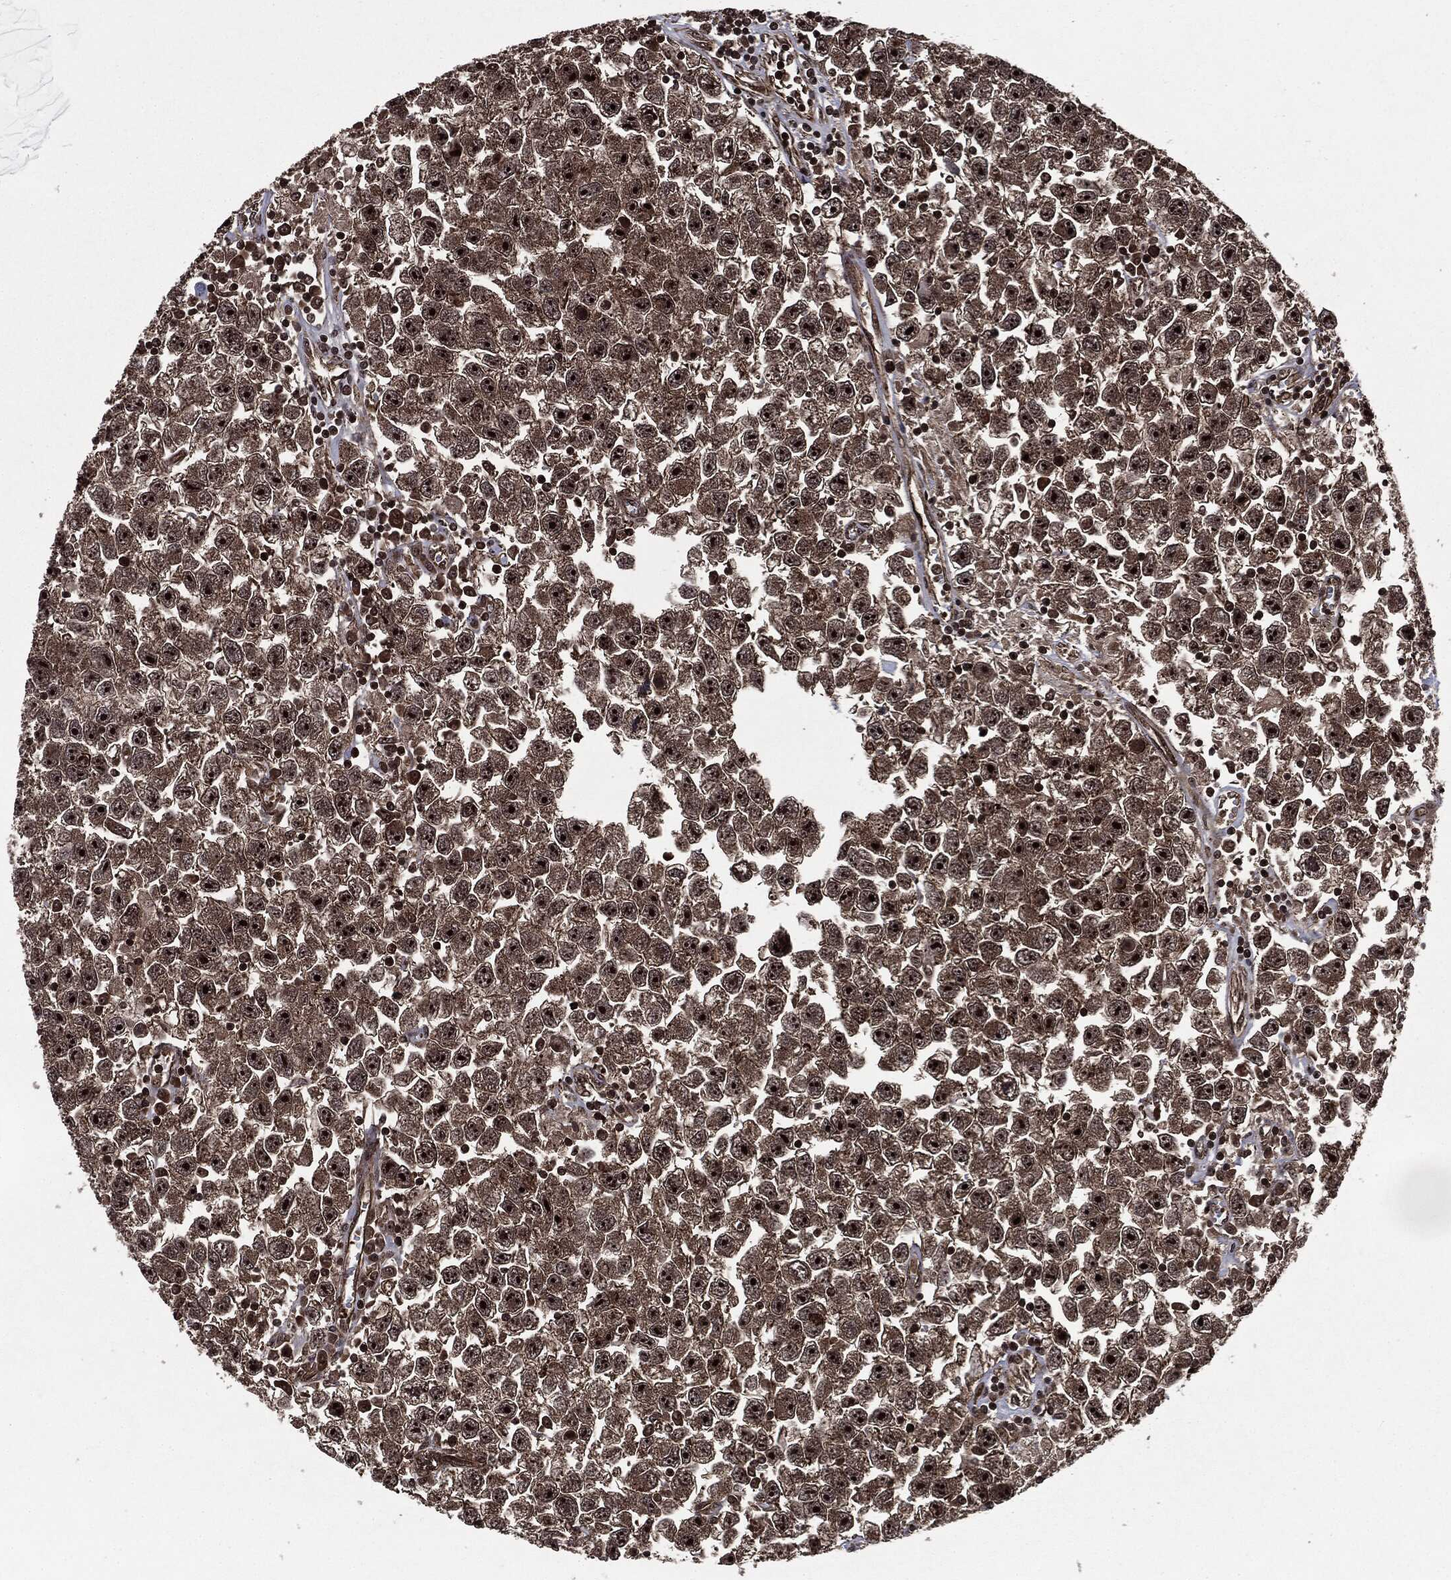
{"staining": {"intensity": "strong", "quantity": ">75%", "location": "cytoplasmic/membranous,nuclear"}, "tissue": "testis cancer", "cell_type": "Tumor cells", "image_type": "cancer", "snomed": [{"axis": "morphology", "description": "Seminoma, NOS"}, {"axis": "topography", "description": "Testis"}], "caption": "Immunohistochemistry photomicrograph of seminoma (testis) stained for a protein (brown), which shows high levels of strong cytoplasmic/membranous and nuclear expression in about >75% of tumor cells.", "gene": "CARD6", "patient": {"sex": "male", "age": 26}}